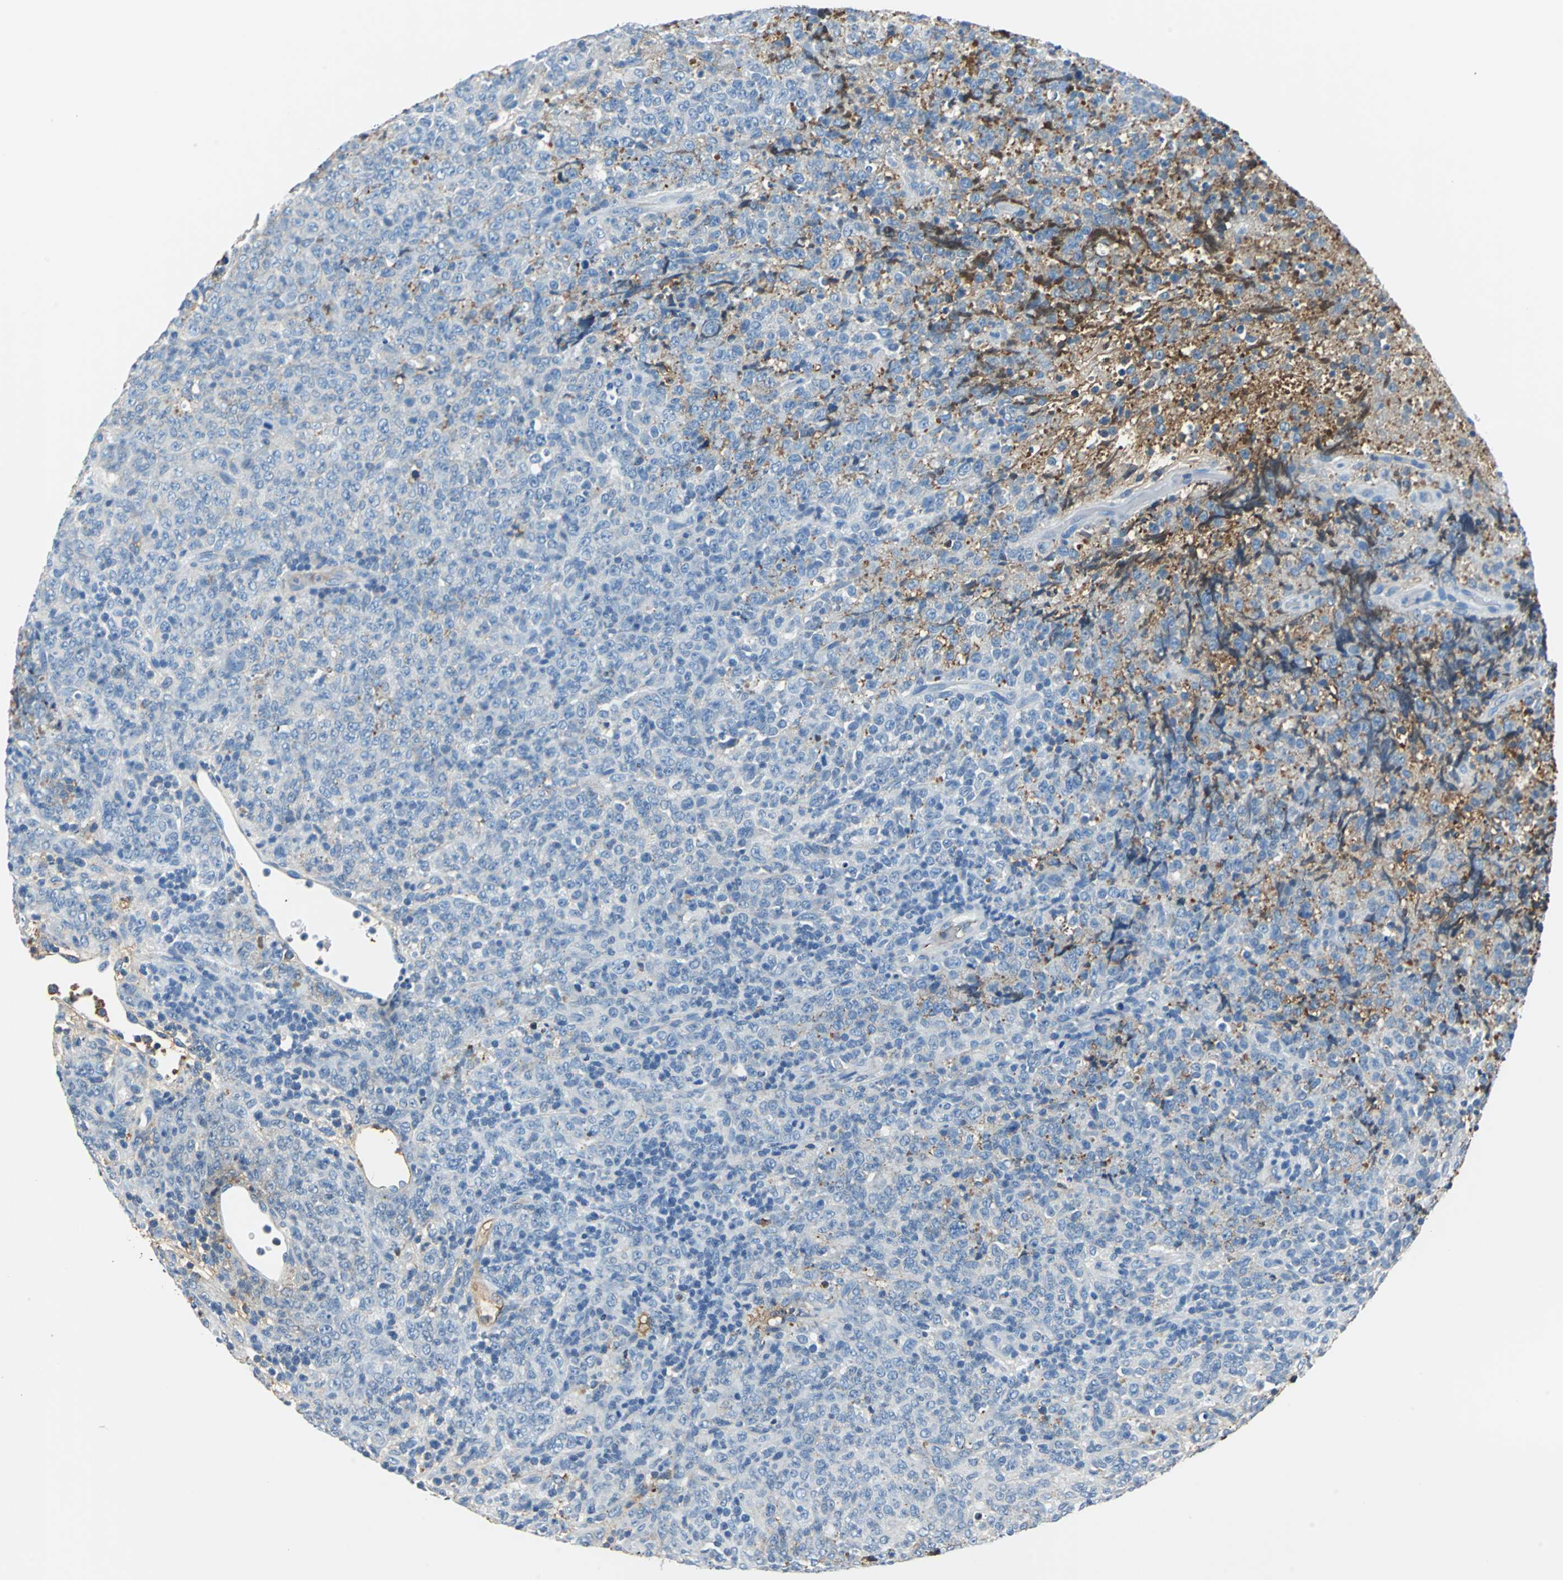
{"staining": {"intensity": "moderate", "quantity": "<25%", "location": "cytoplasmic/membranous"}, "tissue": "lymphoma", "cell_type": "Tumor cells", "image_type": "cancer", "snomed": [{"axis": "morphology", "description": "Malignant lymphoma, non-Hodgkin's type, High grade"}, {"axis": "topography", "description": "Tonsil"}], "caption": "Moderate cytoplasmic/membranous protein positivity is present in approximately <25% of tumor cells in lymphoma.", "gene": "ALB", "patient": {"sex": "female", "age": 36}}